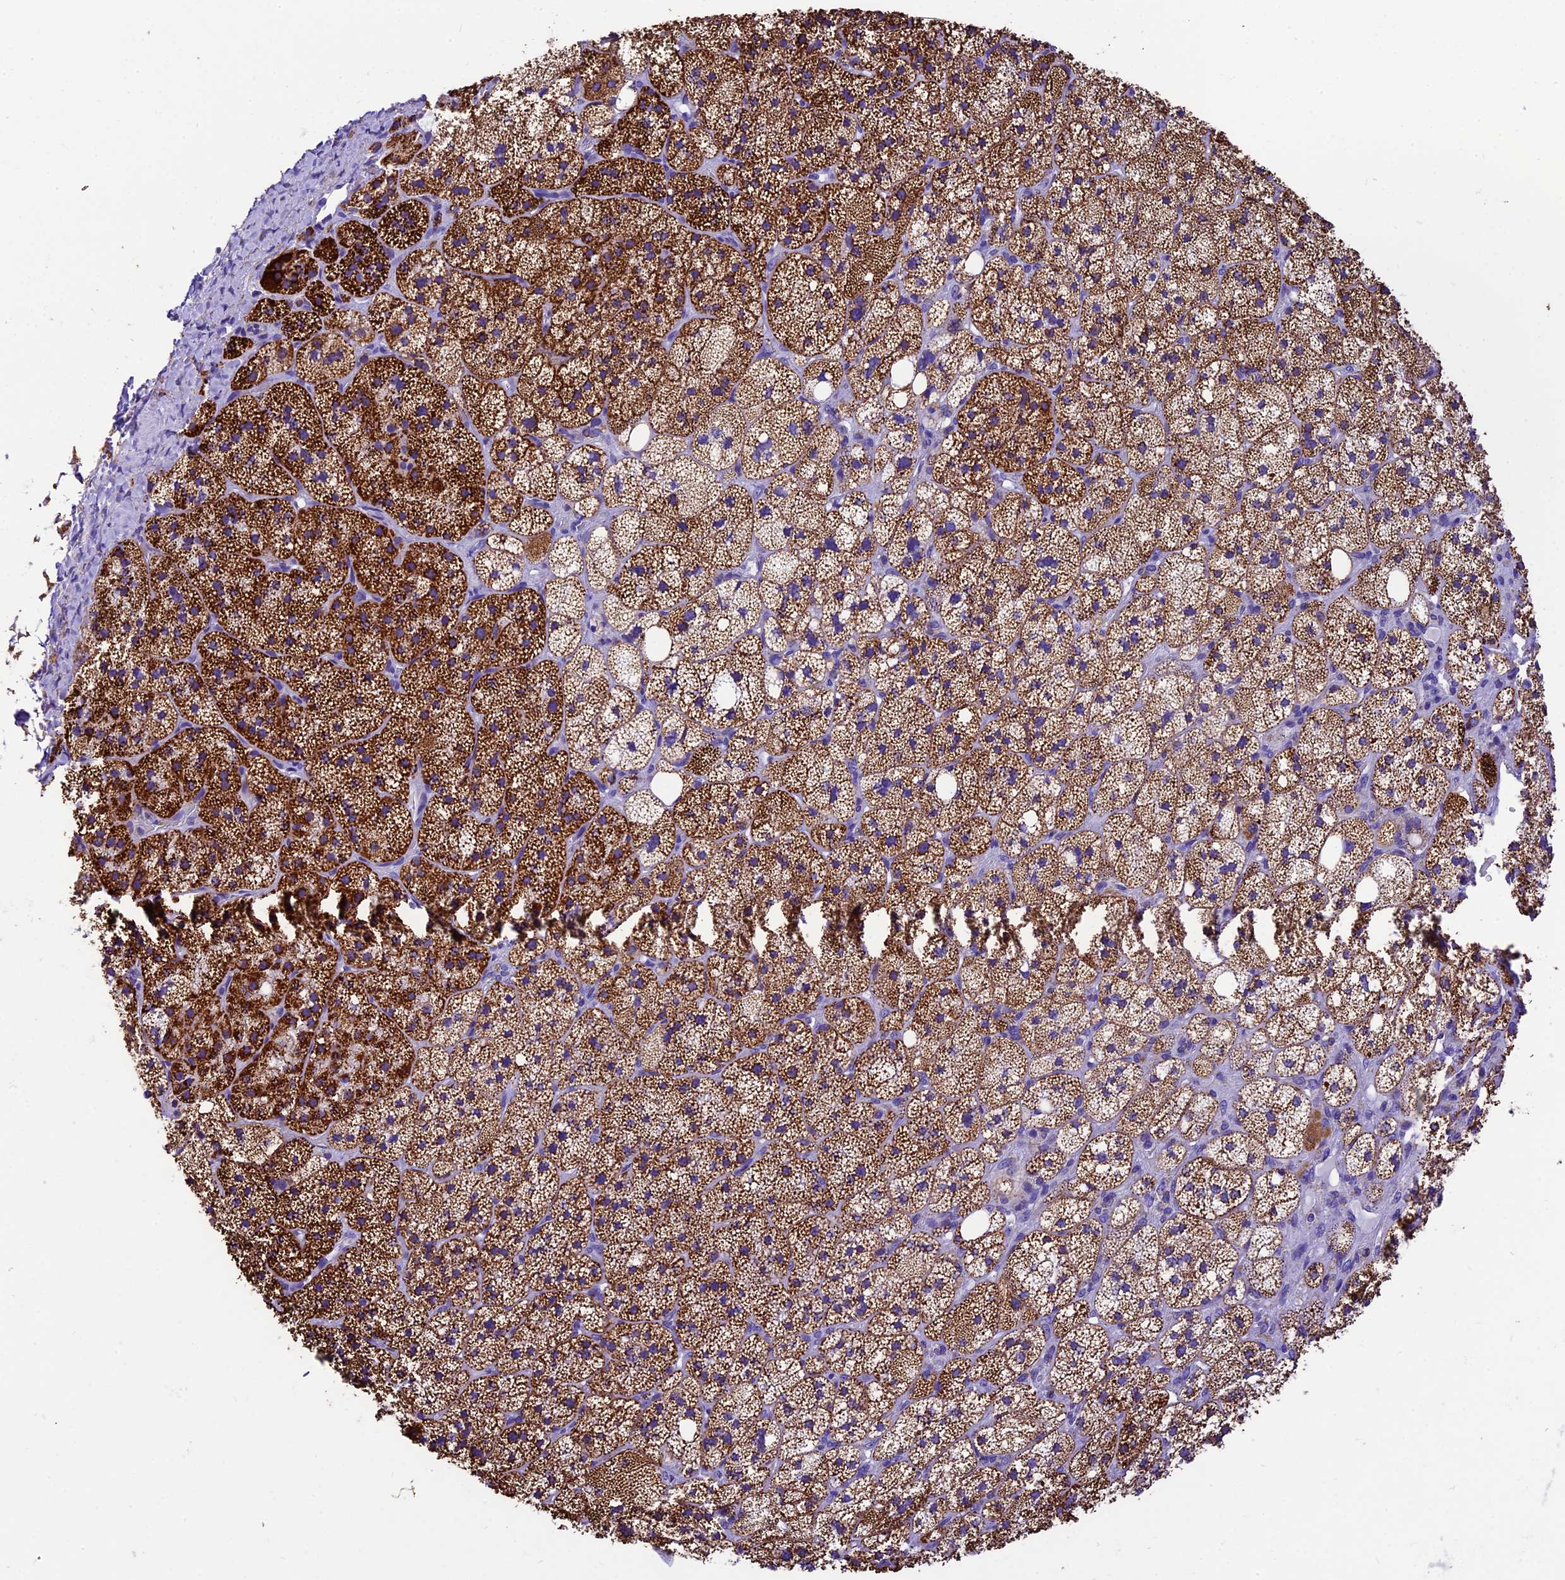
{"staining": {"intensity": "strong", "quantity": ">75%", "location": "cytoplasmic/membranous"}, "tissue": "adrenal gland", "cell_type": "Glandular cells", "image_type": "normal", "snomed": [{"axis": "morphology", "description": "Normal tissue, NOS"}, {"axis": "topography", "description": "Adrenal gland"}], "caption": "A photomicrograph of adrenal gland stained for a protein exhibits strong cytoplasmic/membranous brown staining in glandular cells. (Stains: DAB in brown, nuclei in blue, Microscopy: brightfield microscopy at high magnification).", "gene": "DCAF5", "patient": {"sex": "male", "age": 61}}